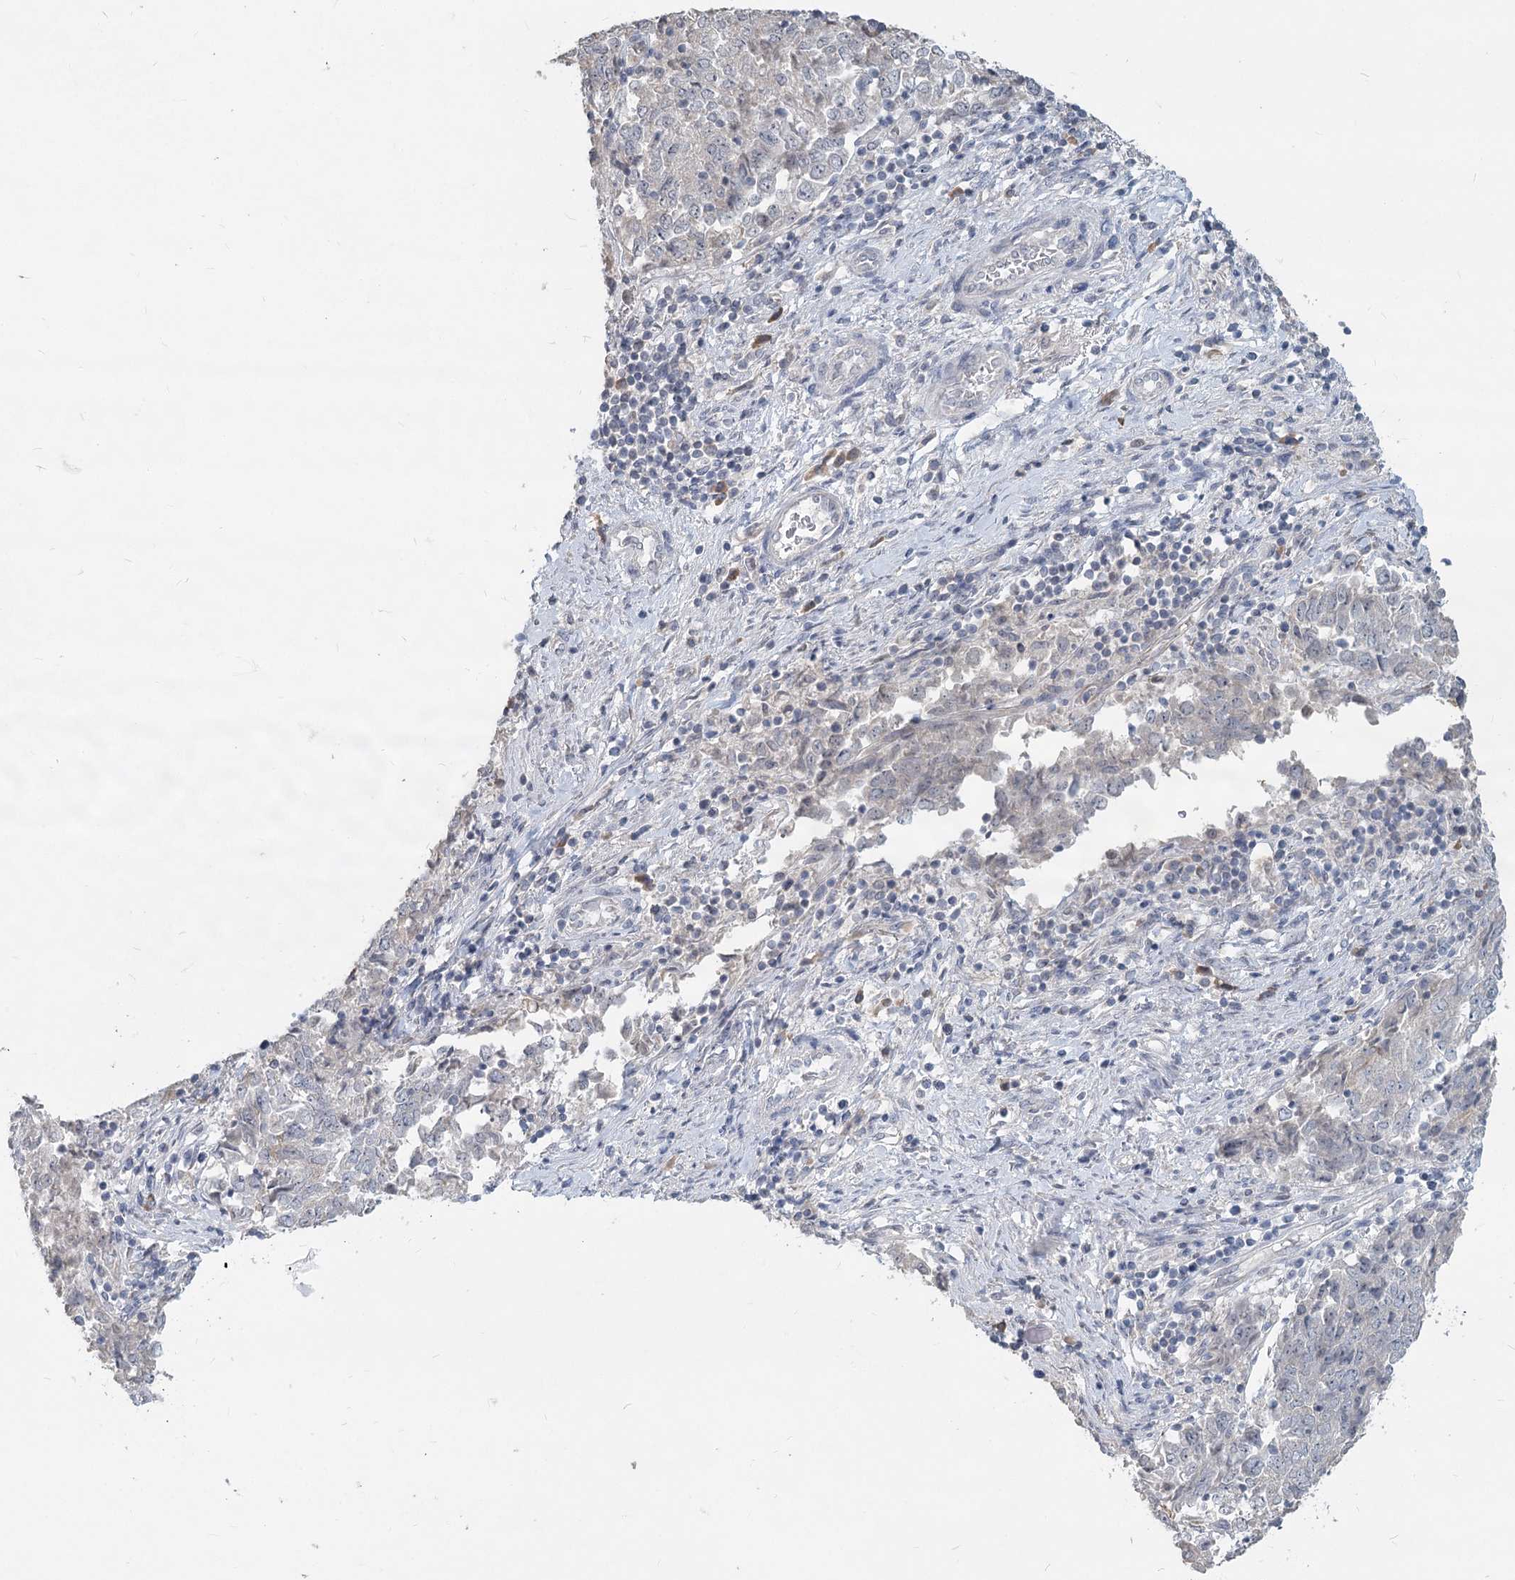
{"staining": {"intensity": "negative", "quantity": "none", "location": "none"}, "tissue": "endometrial cancer", "cell_type": "Tumor cells", "image_type": "cancer", "snomed": [{"axis": "morphology", "description": "Adenocarcinoma, NOS"}, {"axis": "topography", "description": "Endometrium"}], "caption": "IHC histopathology image of human endometrial cancer (adenocarcinoma) stained for a protein (brown), which shows no expression in tumor cells.", "gene": "SLC9A3", "patient": {"sex": "female", "age": 80}}